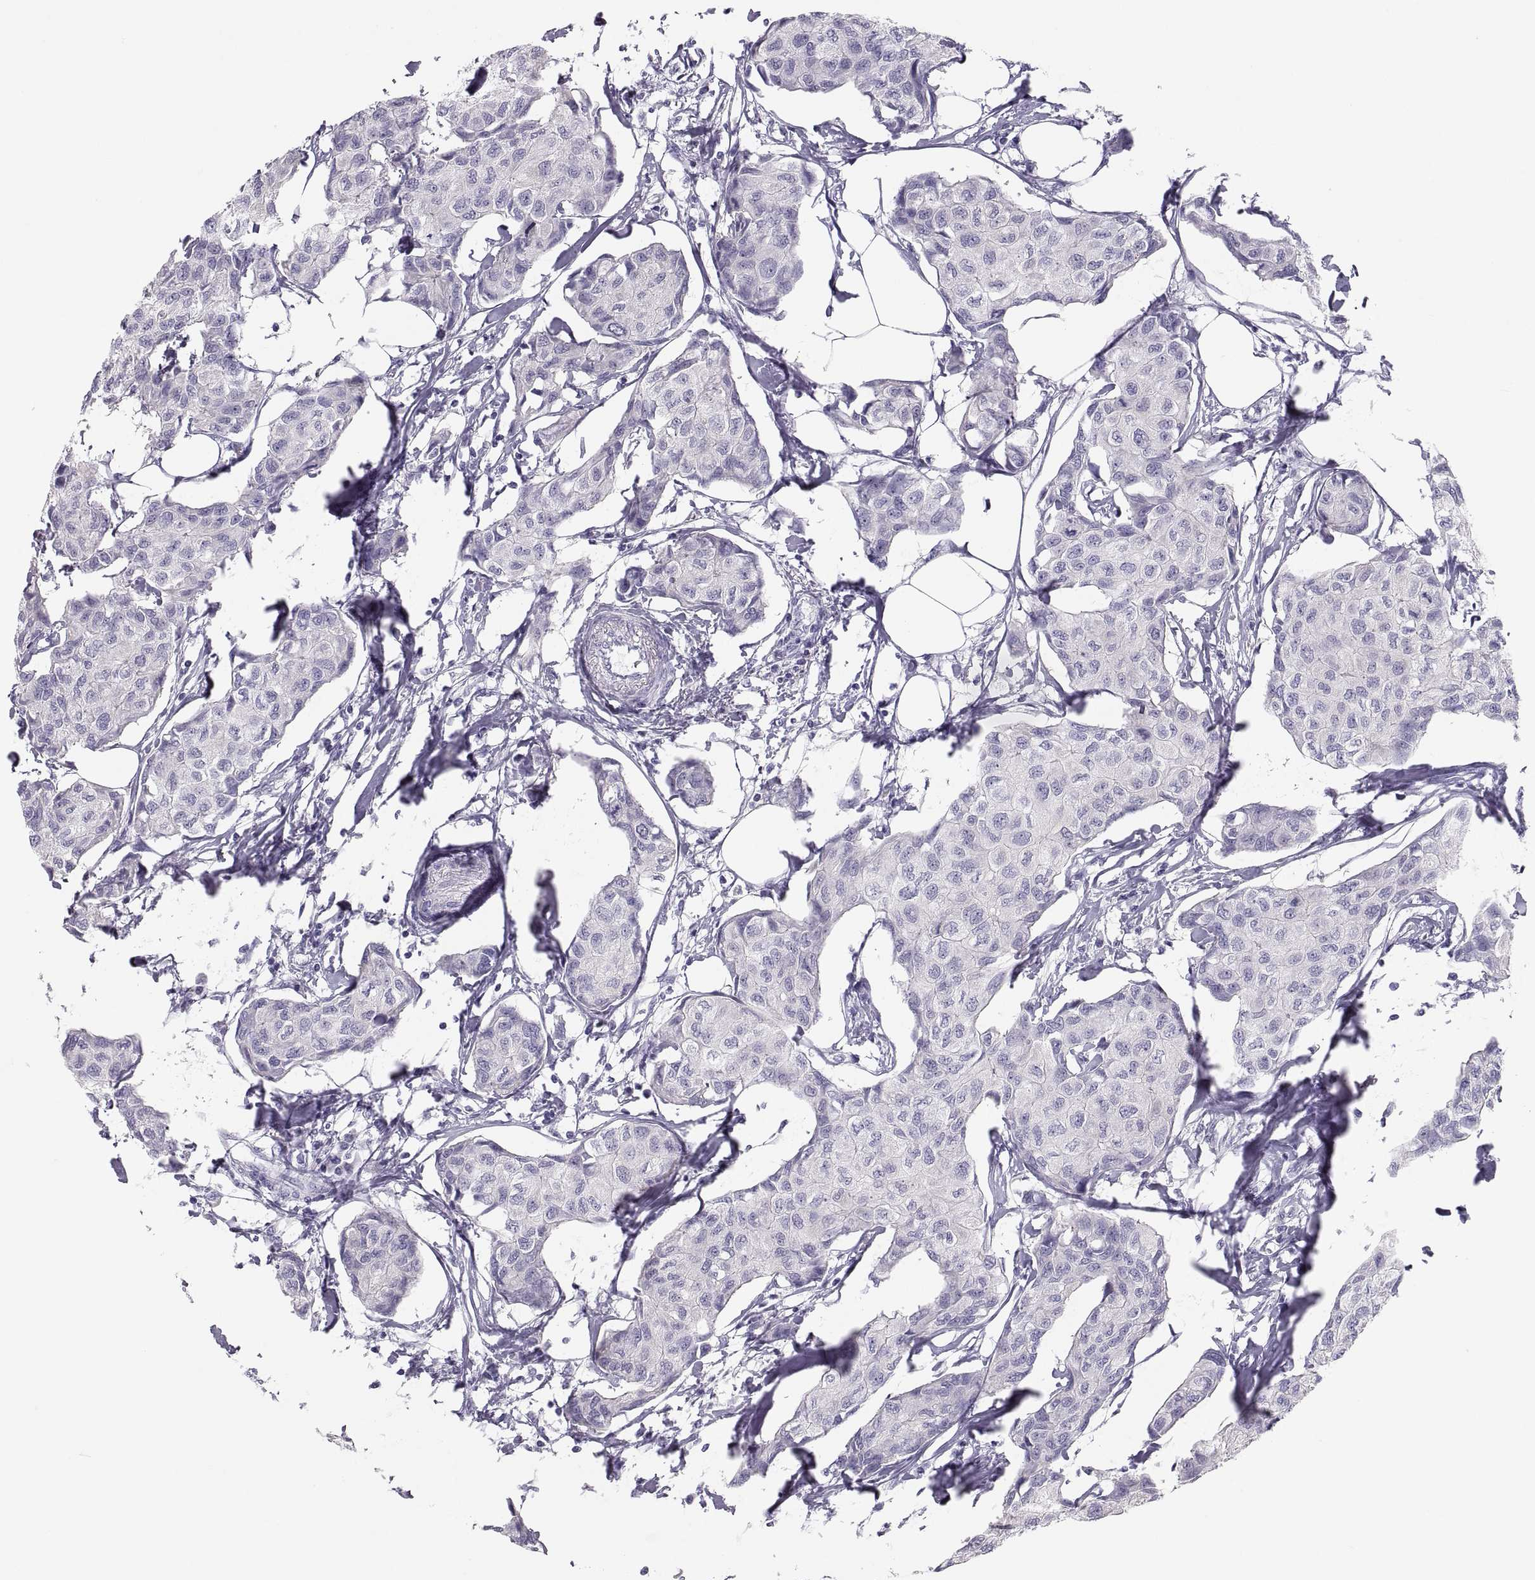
{"staining": {"intensity": "negative", "quantity": "none", "location": "none"}, "tissue": "breast cancer", "cell_type": "Tumor cells", "image_type": "cancer", "snomed": [{"axis": "morphology", "description": "Duct carcinoma"}, {"axis": "topography", "description": "Breast"}], "caption": "DAB immunohistochemical staining of breast intraductal carcinoma displays no significant staining in tumor cells.", "gene": "MAGEB2", "patient": {"sex": "female", "age": 80}}